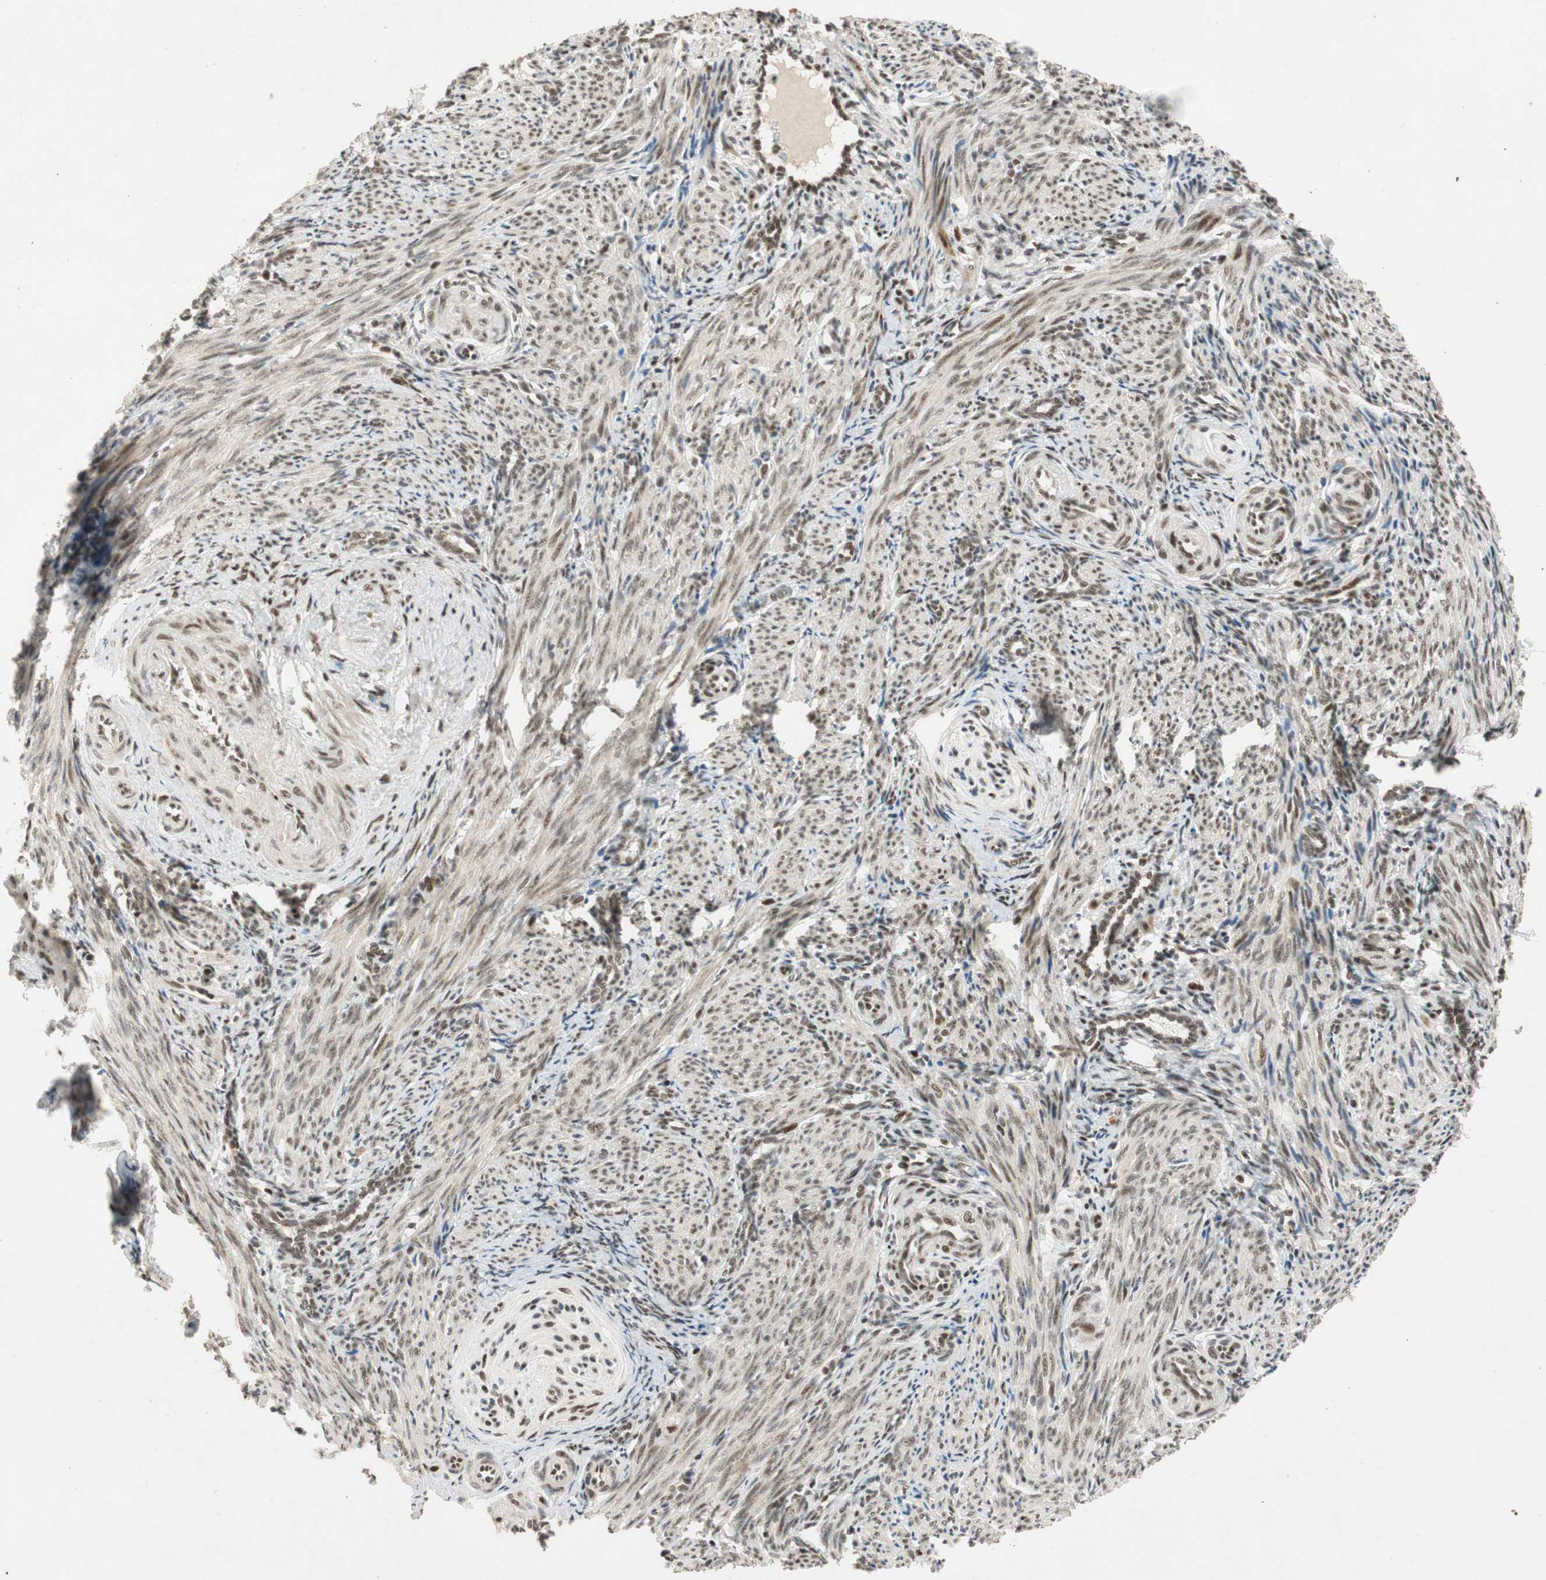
{"staining": {"intensity": "strong", "quantity": ">75%", "location": "nuclear"}, "tissue": "smooth muscle", "cell_type": "Smooth muscle cells", "image_type": "normal", "snomed": [{"axis": "morphology", "description": "Normal tissue, NOS"}, {"axis": "topography", "description": "Endometrium"}], "caption": "DAB (3,3'-diaminobenzidine) immunohistochemical staining of benign smooth muscle displays strong nuclear protein staining in about >75% of smooth muscle cells.", "gene": "NCBP3", "patient": {"sex": "female", "age": 33}}